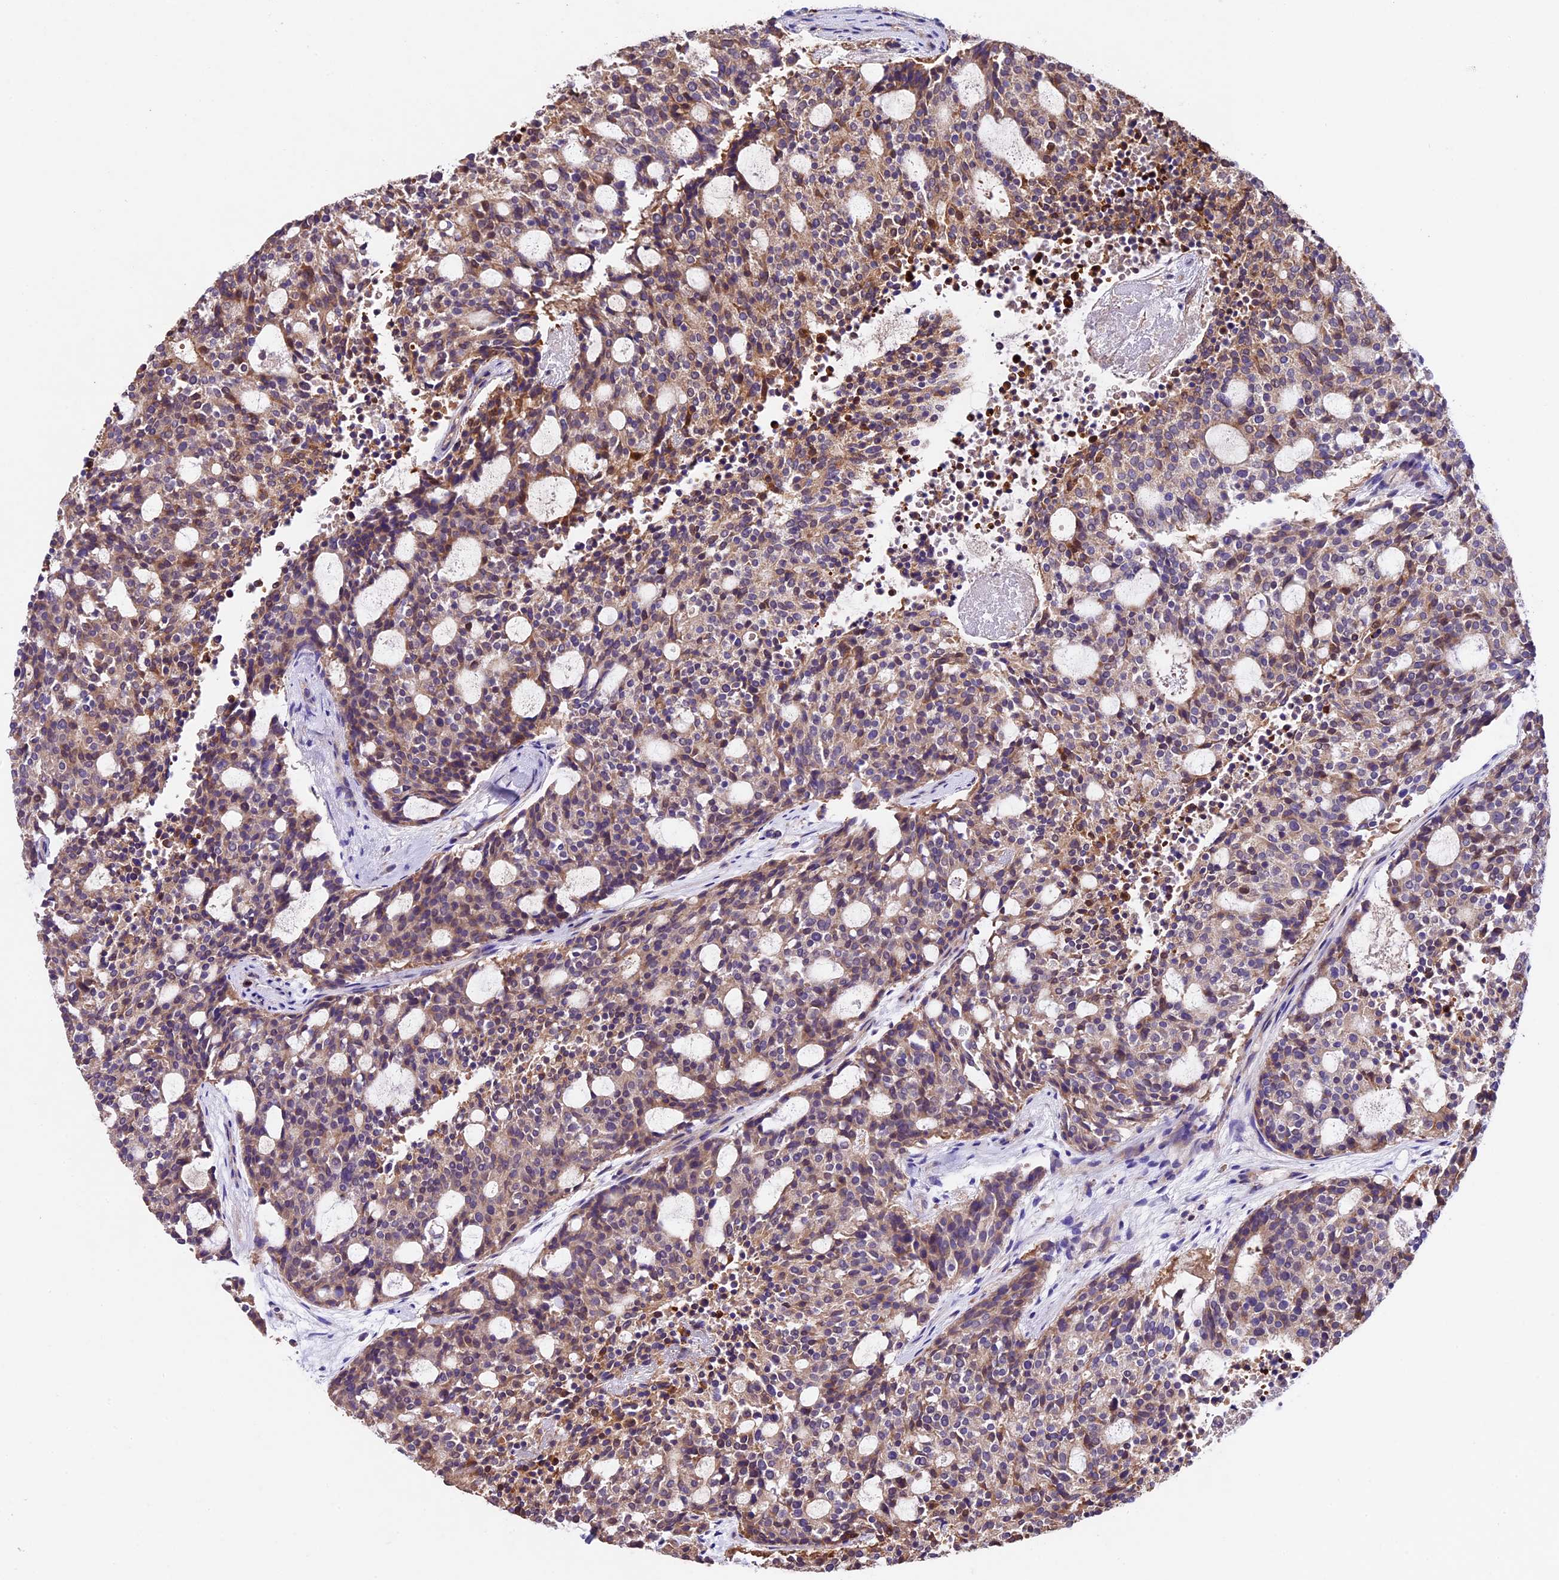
{"staining": {"intensity": "moderate", "quantity": "<25%", "location": "cytoplasmic/membranous"}, "tissue": "carcinoid", "cell_type": "Tumor cells", "image_type": "cancer", "snomed": [{"axis": "morphology", "description": "Carcinoid, malignant, NOS"}, {"axis": "topography", "description": "Pancreas"}], "caption": "A brown stain labels moderate cytoplasmic/membranous expression of a protein in carcinoid tumor cells. Immunohistochemistry (ihc) stains the protein of interest in brown and the nuclei are stained blue.", "gene": "SBNO2", "patient": {"sex": "female", "age": 54}}